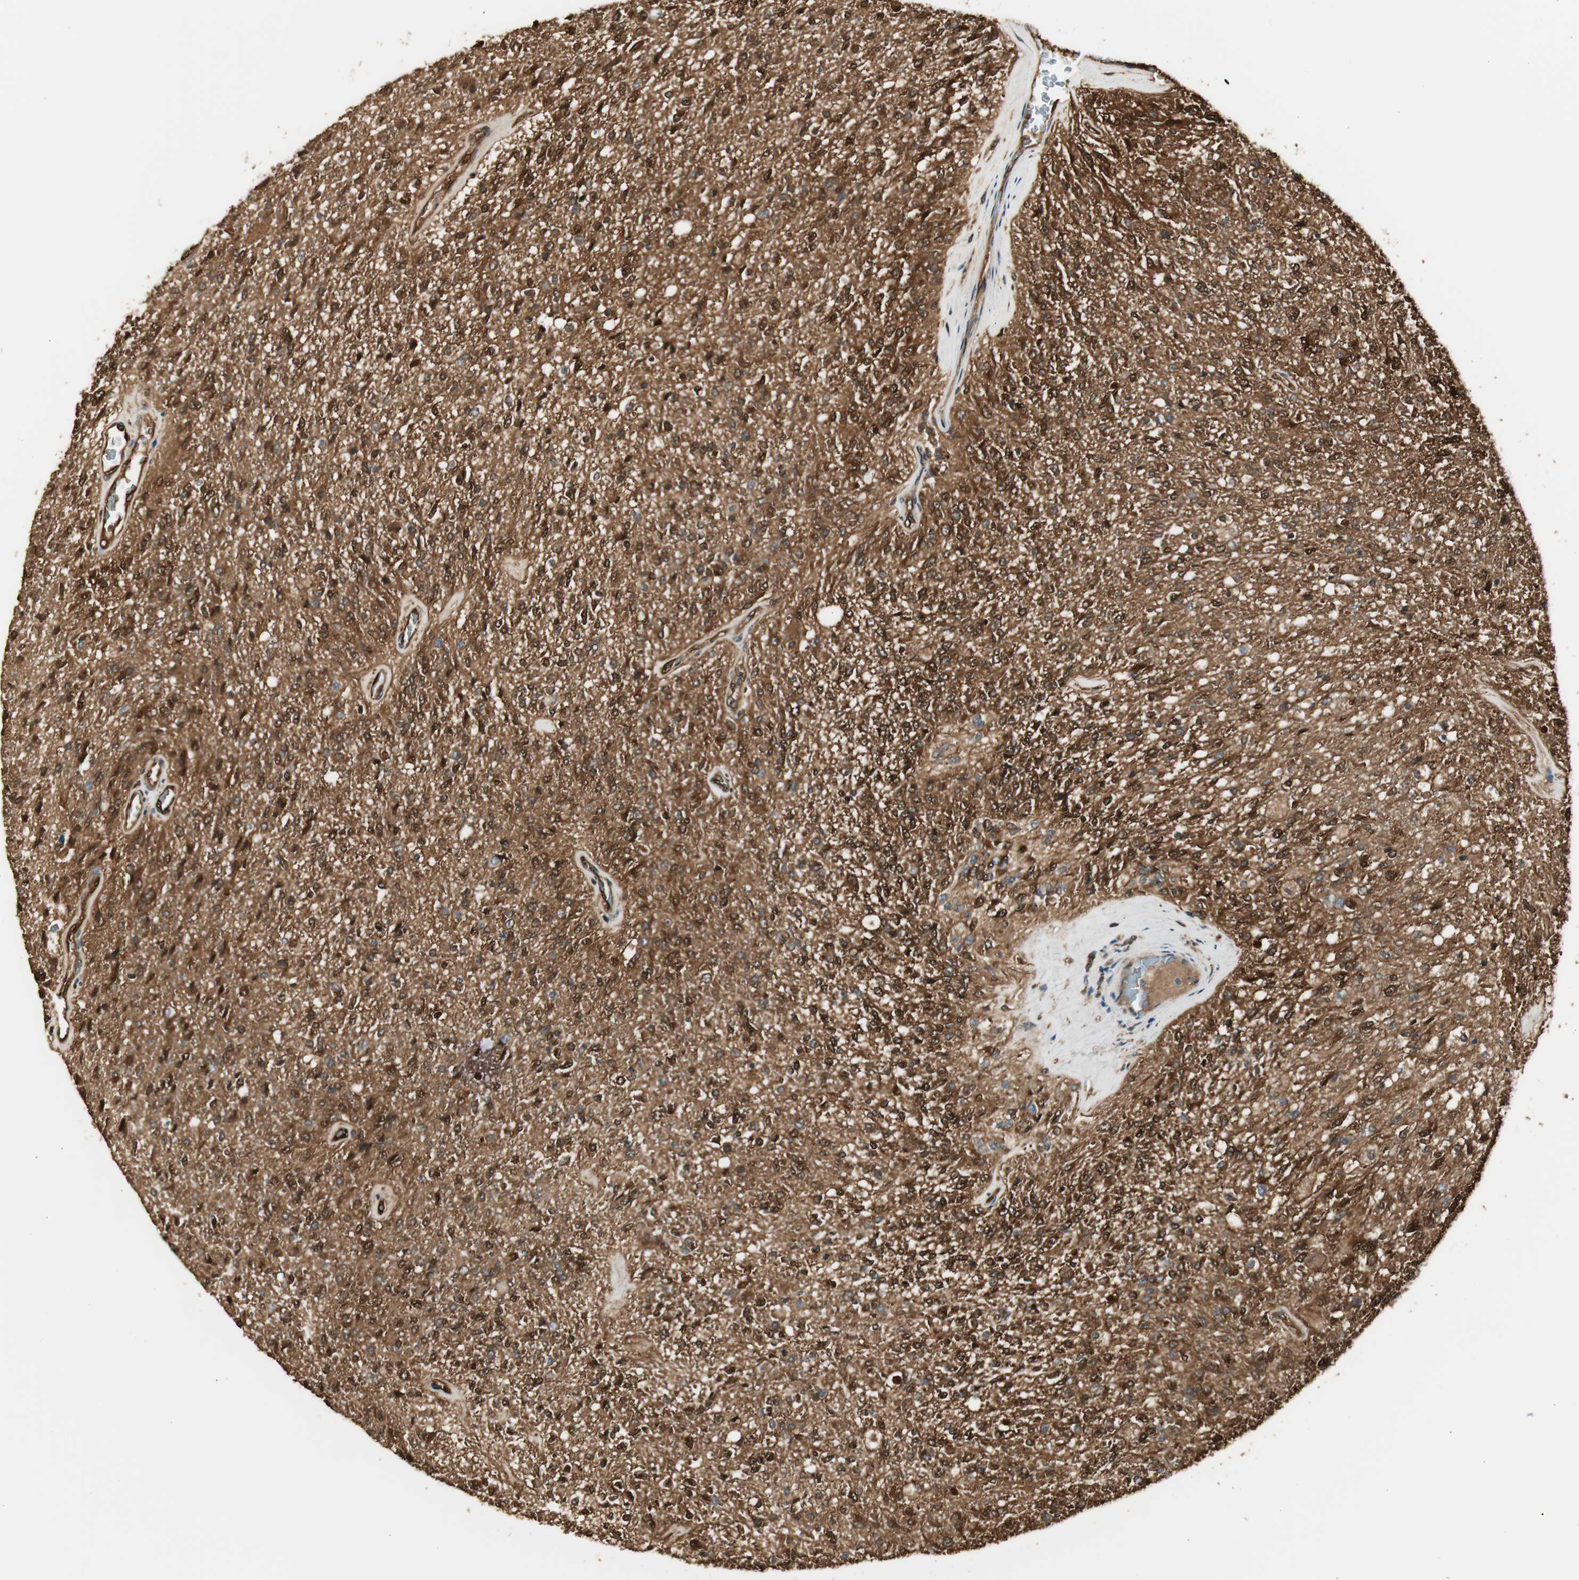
{"staining": {"intensity": "strong", "quantity": ">75%", "location": "cytoplasmic/membranous,nuclear"}, "tissue": "glioma", "cell_type": "Tumor cells", "image_type": "cancer", "snomed": [{"axis": "morphology", "description": "Normal tissue, NOS"}, {"axis": "morphology", "description": "Glioma, malignant, High grade"}, {"axis": "topography", "description": "Cerebral cortex"}], "caption": "This micrograph demonstrates IHC staining of human glioma, with high strong cytoplasmic/membranous and nuclear positivity in about >75% of tumor cells.", "gene": "SERPINB6", "patient": {"sex": "male", "age": 77}}